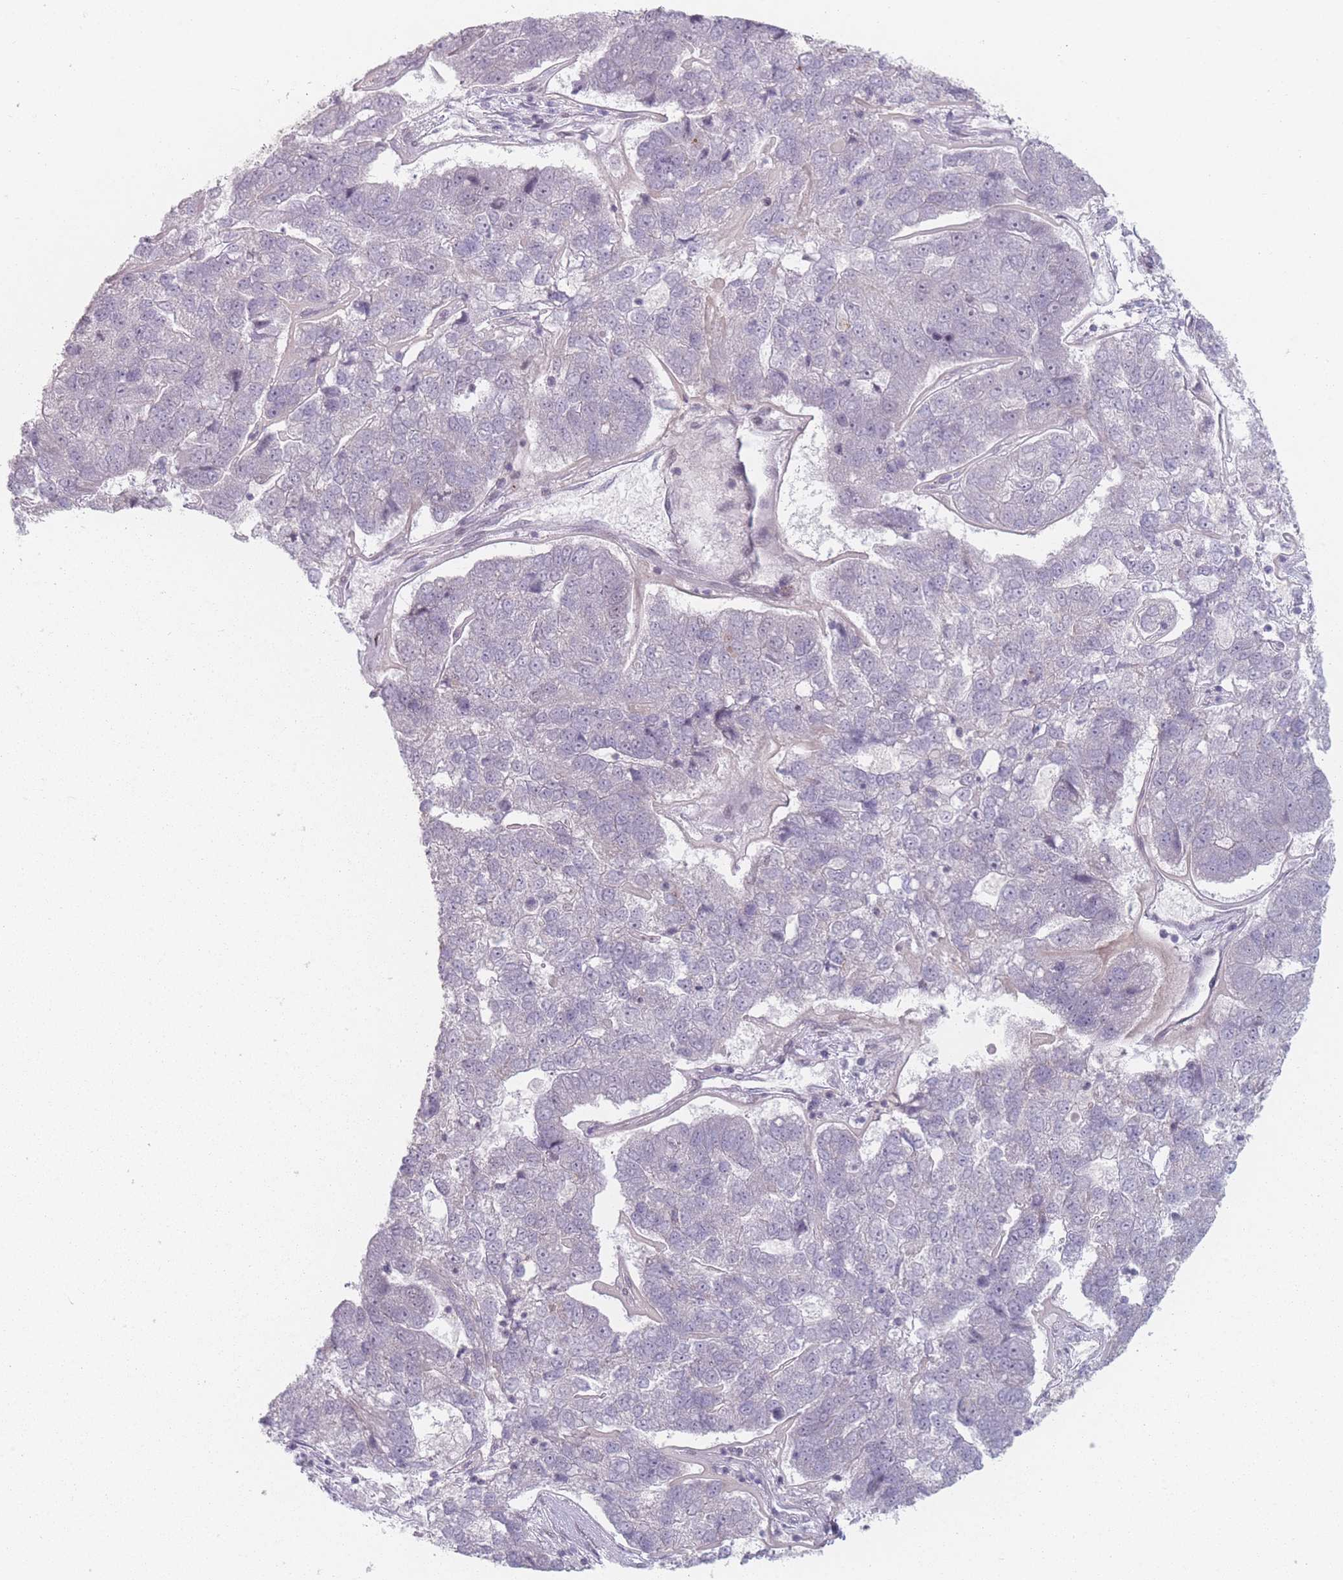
{"staining": {"intensity": "negative", "quantity": "none", "location": "none"}, "tissue": "pancreatic cancer", "cell_type": "Tumor cells", "image_type": "cancer", "snomed": [{"axis": "morphology", "description": "Adenocarcinoma, NOS"}, {"axis": "topography", "description": "Pancreas"}], "caption": "Pancreatic cancer (adenocarcinoma) was stained to show a protein in brown. There is no significant staining in tumor cells.", "gene": "ZC3H14", "patient": {"sex": "female", "age": 61}}